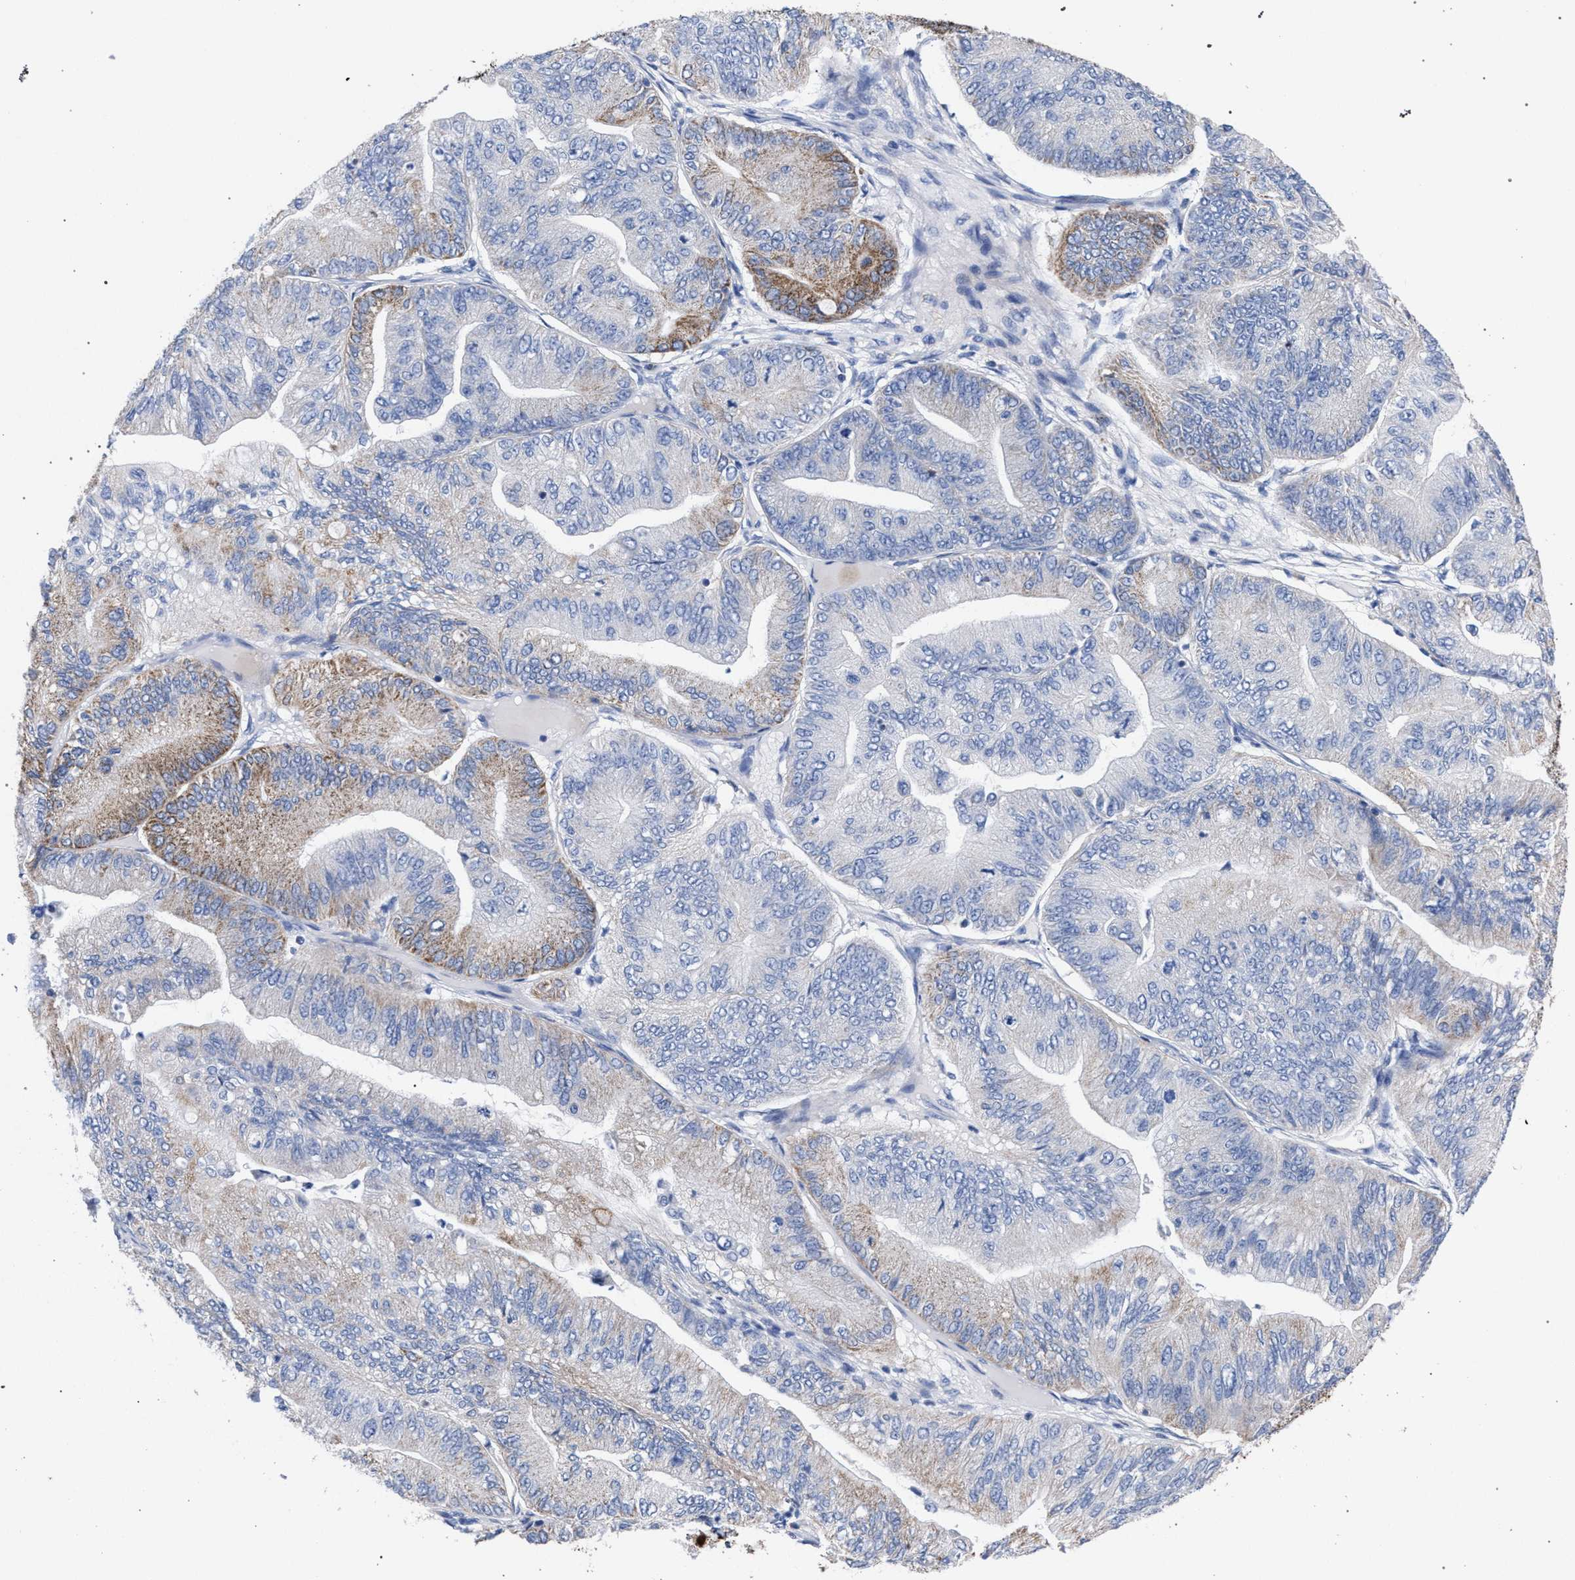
{"staining": {"intensity": "moderate", "quantity": "25%-75%", "location": "cytoplasmic/membranous"}, "tissue": "ovarian cancer", "cell_type": "Tumor cells", "image_type": "cancer", "snomed": [{"axis": "morphology", "description": "Cystadenocarcinoma, mucinous, NOS"}, {"axis": "topography", "description": "Ovary"}], "caption": "Brown immunohistochemical staining in human ovarian cancer exhibits moderate cytoplasmic/membranous positivity in approximately 25%-75% of tumor cells.", "gene": "ACADS", "patient": {"sex": "female", "age": 61}}